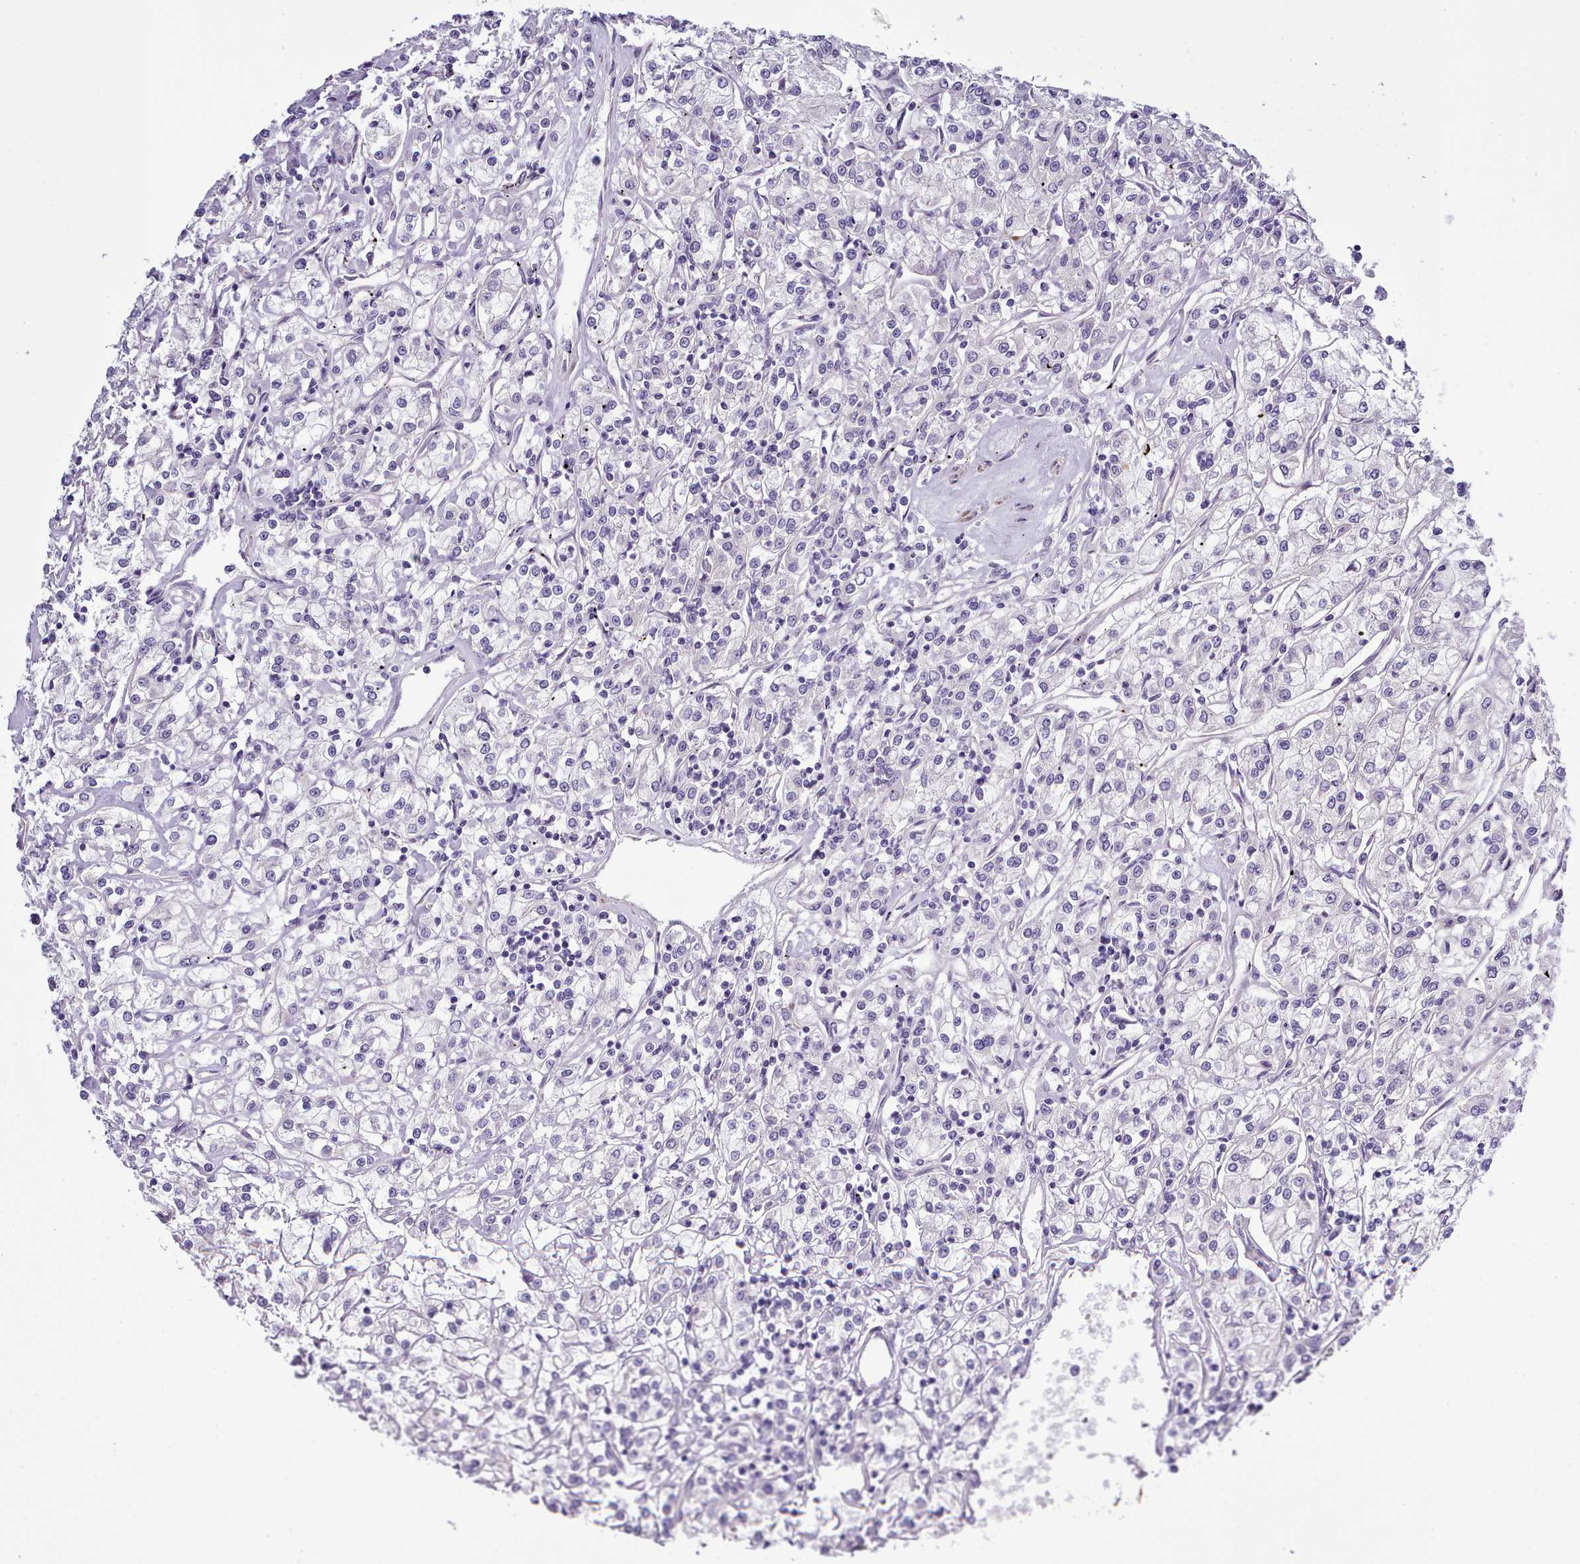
{"staining": {"intensity": "negative", "quantity": "none", "location": "none"}, "tissue": "renal cancer", "cell_type": "Tumor cells", "image_type": "cancer", "snomed": [{"axis": "morphology", "description": "Adenocarcinoma, NOS"}, {"axis": "topography", "description": "Kidney"}], "caption": "High magnification brightfield microscopy of renal cancer stained with DAB (brown) and counterstained with hematoxylin (blue): tumor cells show no significant staining.", "gene": "SETX", "patient": {"sex": "female", "age": 59}}